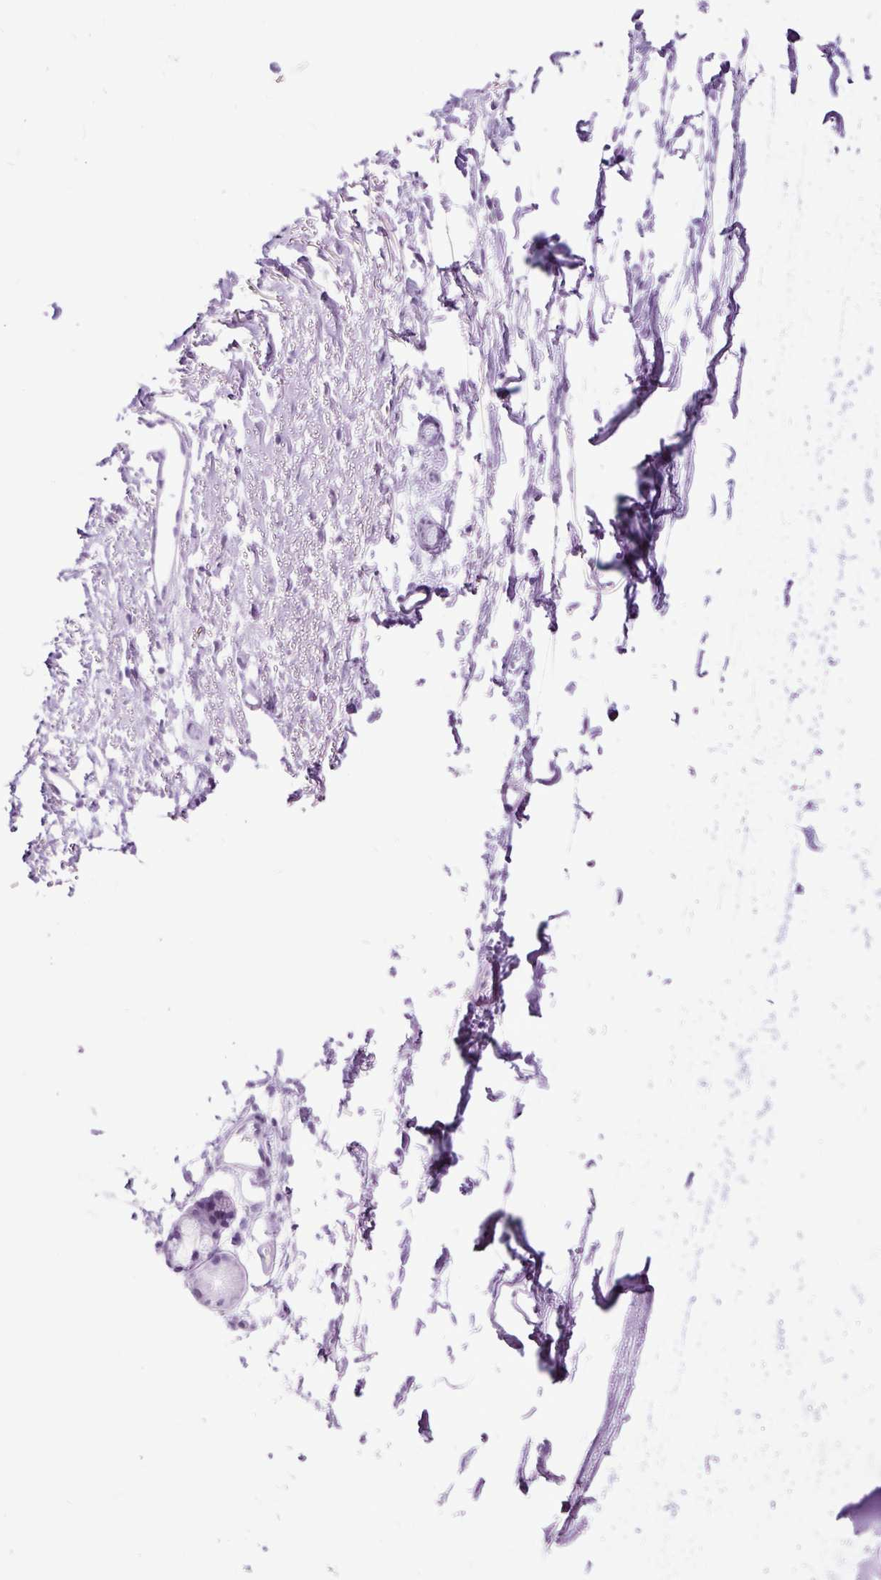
{"staining": {"intensity": "negative", "quantity": "none", "location": "none"}, "tissue": "soft tissue", "cell_type": "Fibroblasts", "image_type": "normal", "snomed": [{"axis": "morphology", "description": "Normal tissue, NOS"}, {"axis": "topography", "description": "Cartilage tissue"}, {"axis": "topography", "description": "Nasopharynx"}], "caption": "Unremarkable soft tissue was stained to show a protein in brown. There is no significant staining in fibroblasts.", "gene": "RACGAP1", "patient": {"sex": "male", "age": 56}}